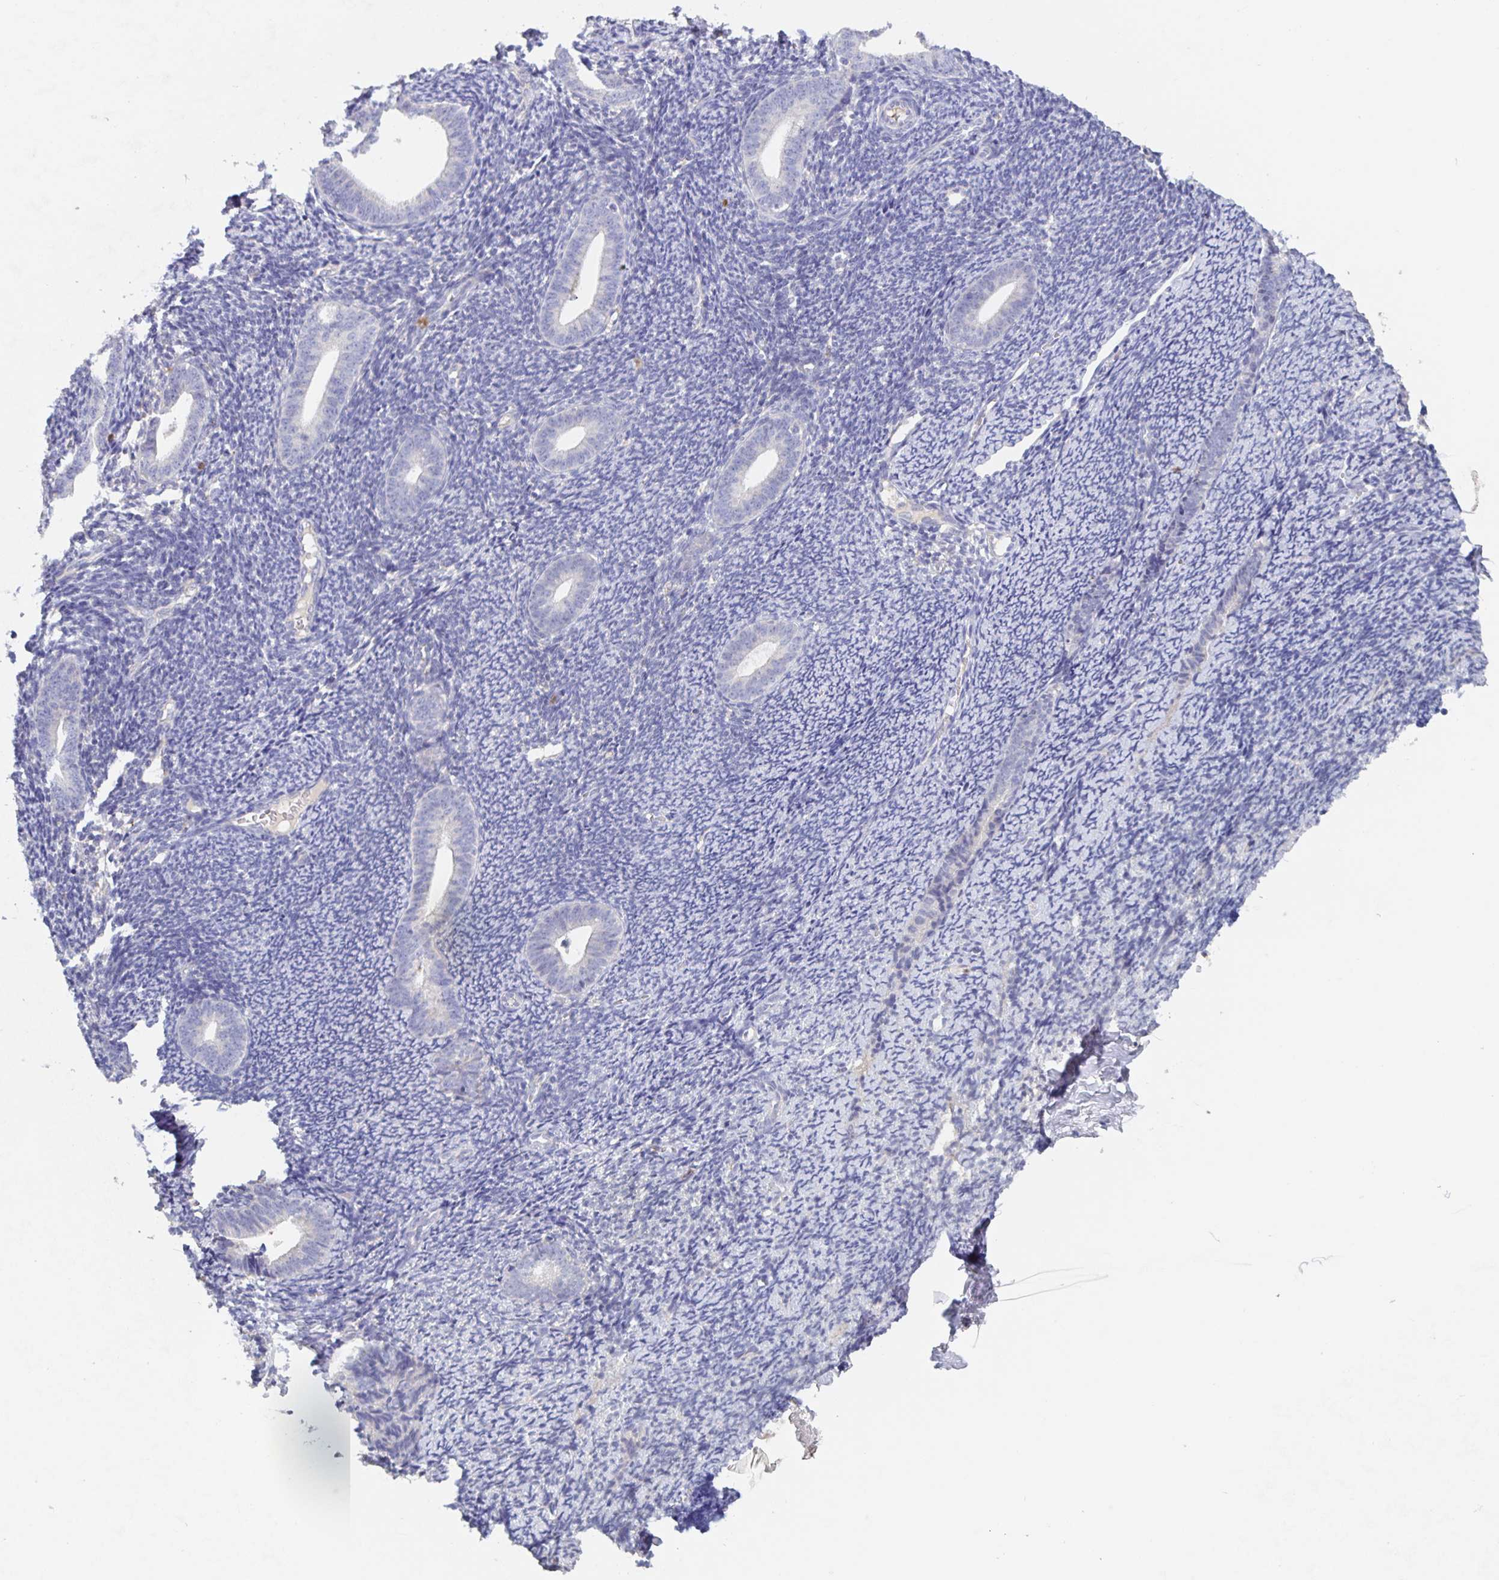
{"staining": {"intensity": "negative", "quantity": "none", "location": "none"}, "tissue": "endometrium", "cell_type": "Cells in endometrial stroma", "image_type": "normal", "snomed": [{"axis": "morphology", "description": "Normal tissue, NOS"}, {"axis": "topography", "description": "Endometrium"}], "caption": "Immunohistochemistry histopathology image of benign endometrium: endometrium stained with DAB (3,3'-diaminobenzidine) reveals no significant protein staining in cells in endometrial stroma. The staining was performed using DAB (3,3'-diaminobenzidine) to visualize the protein expression in brown, while the nuclei were stained in blue with hematoxylin (Magnification: 20x).", "gene": "CDC42BPG", "patient": {"sex": "female", "age": 39}}